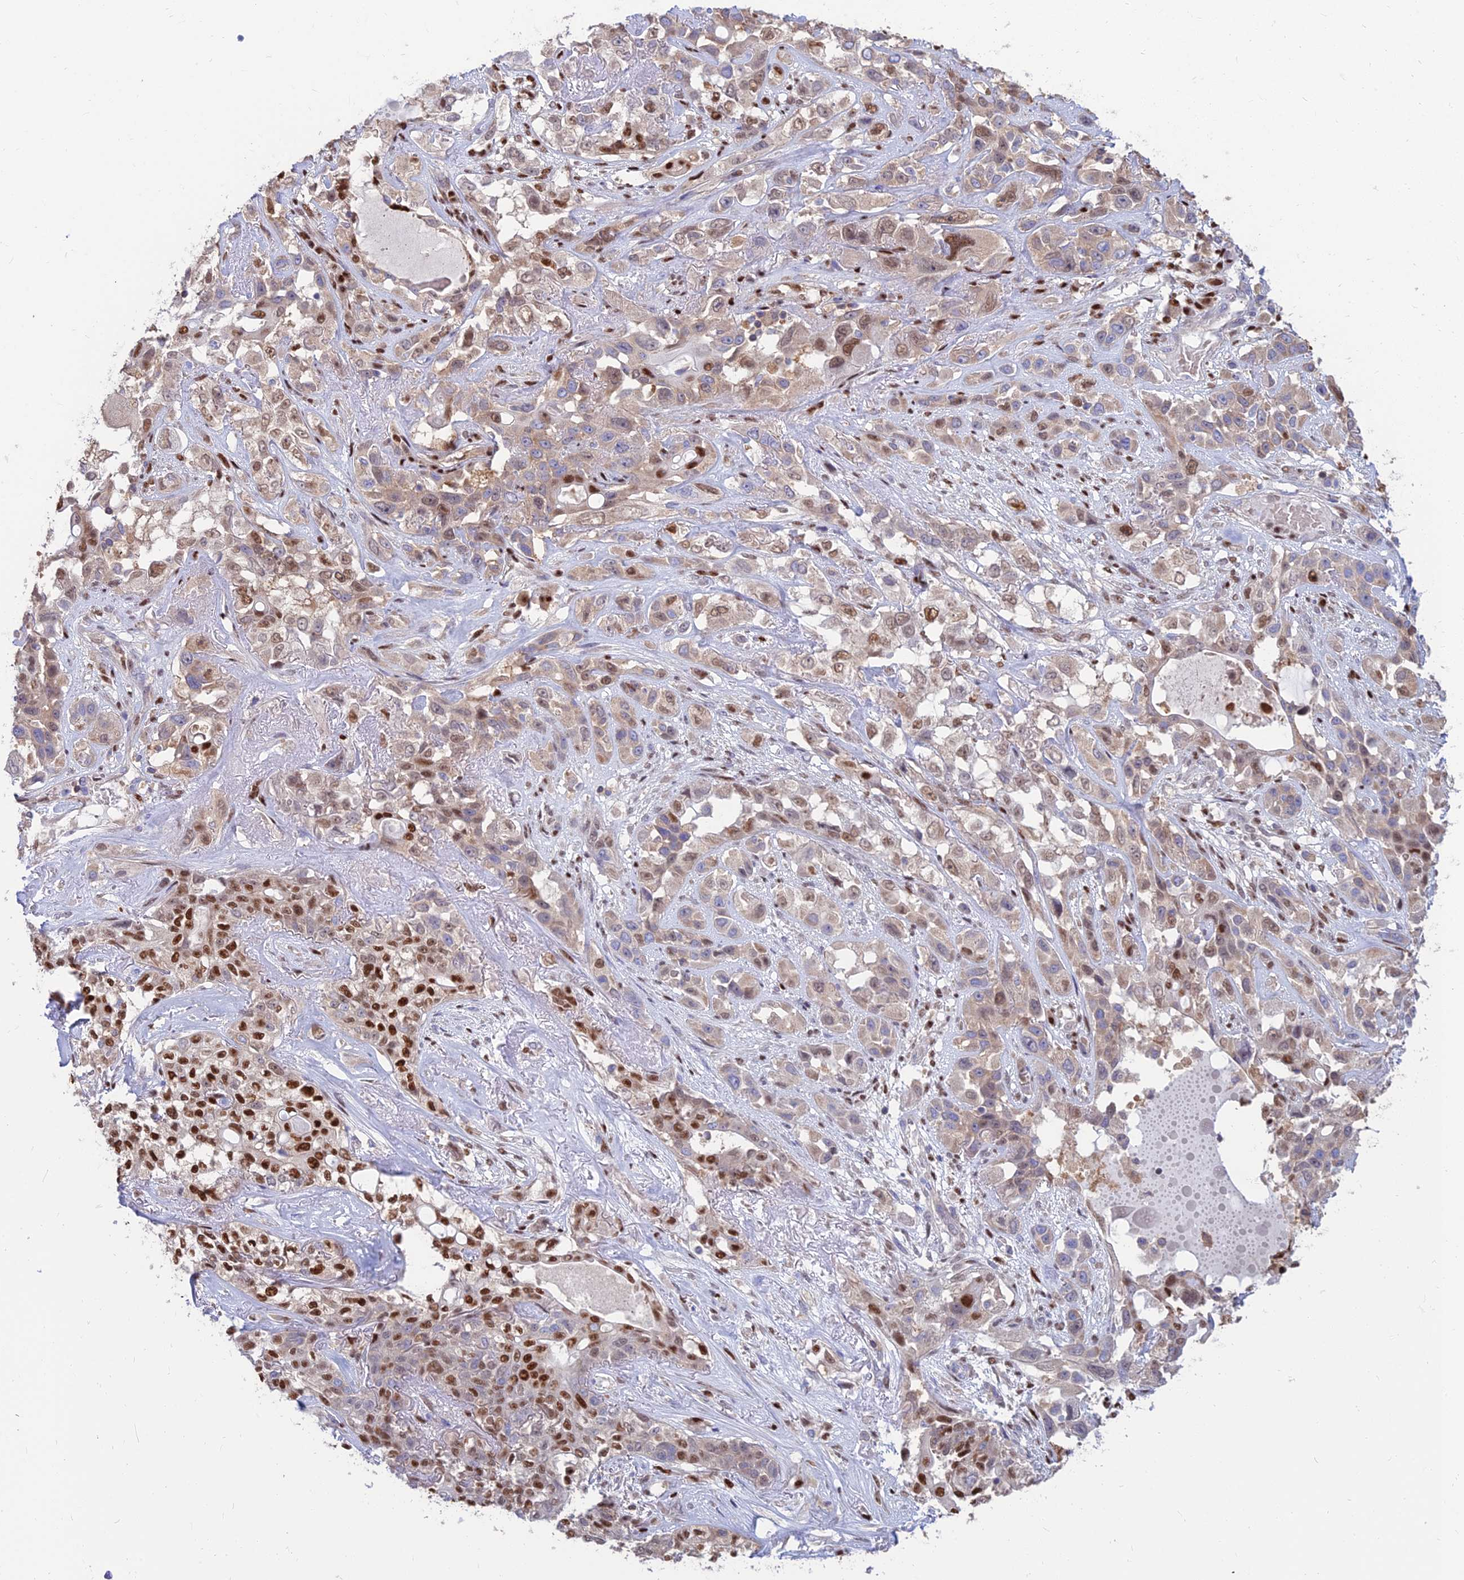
{"staining": {"intensity": "weak", "quantity": ">75%", "location": "cytoplasmic/membranous,nuclear"}, "tissue": "lung cancer", "cell_type": "Tumor cells", "image_type": "cancer", "snomed": [{"axis": "morphology", "description": "Squamous cell carcinoma, NOS"}, {"axis": "topography", "description": "Lung"}], "caption": "Protein staining shows weak cytoplasmic/membranous and nuclear staining in approximately >75% of tumor cells in lung cancer. Using DAB (brown) and hematoxylin (blue) stains, captured at high magnification using brightfield microscopy.", "gene": "DNPEP", "patient": {"sex": "female", "age": 70}}